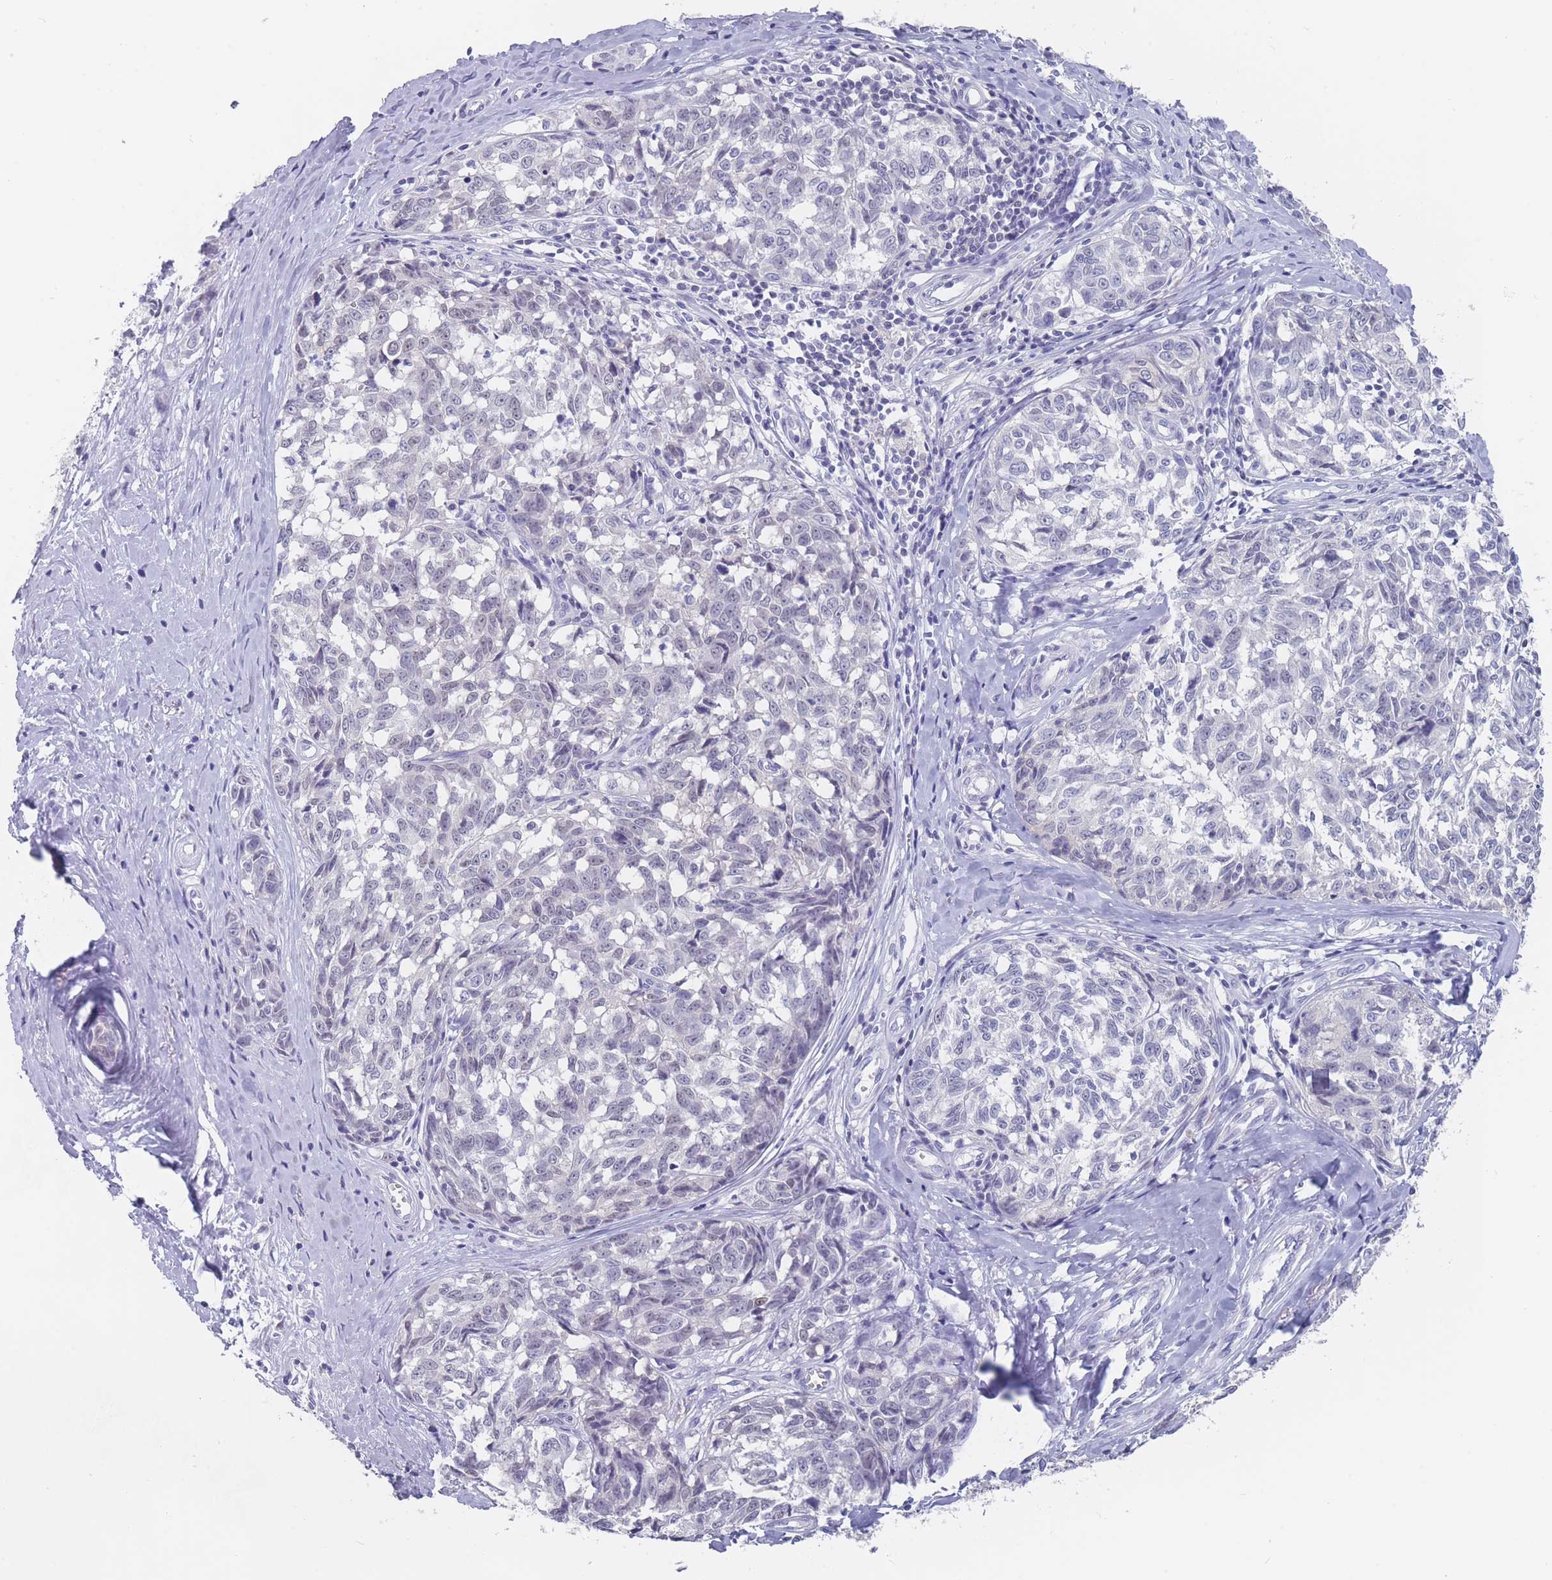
{"staining": {"intensity": "negative", "quantity": "none", "location": "none"}, "tissue": "melanoma", "cell_type": "Tumor cells", "image_type": "cancer", "snomed": [{"axis": "morphology", "description": "Normal tissue, NOS"}, {"axis": "morphology", "description": "Malignant melanoma, NOS"}, {"axis": "topography", "description": "Skin"}], "caption": "Tumor cells show no significant protein expression in melanoma. (DAB (3,3'-diaminobenzidine) IHC visualized using brightfield microscopy, high magnification).", "gene": "CYP51A1", "patient": {"sex": "female", "age": 64}}